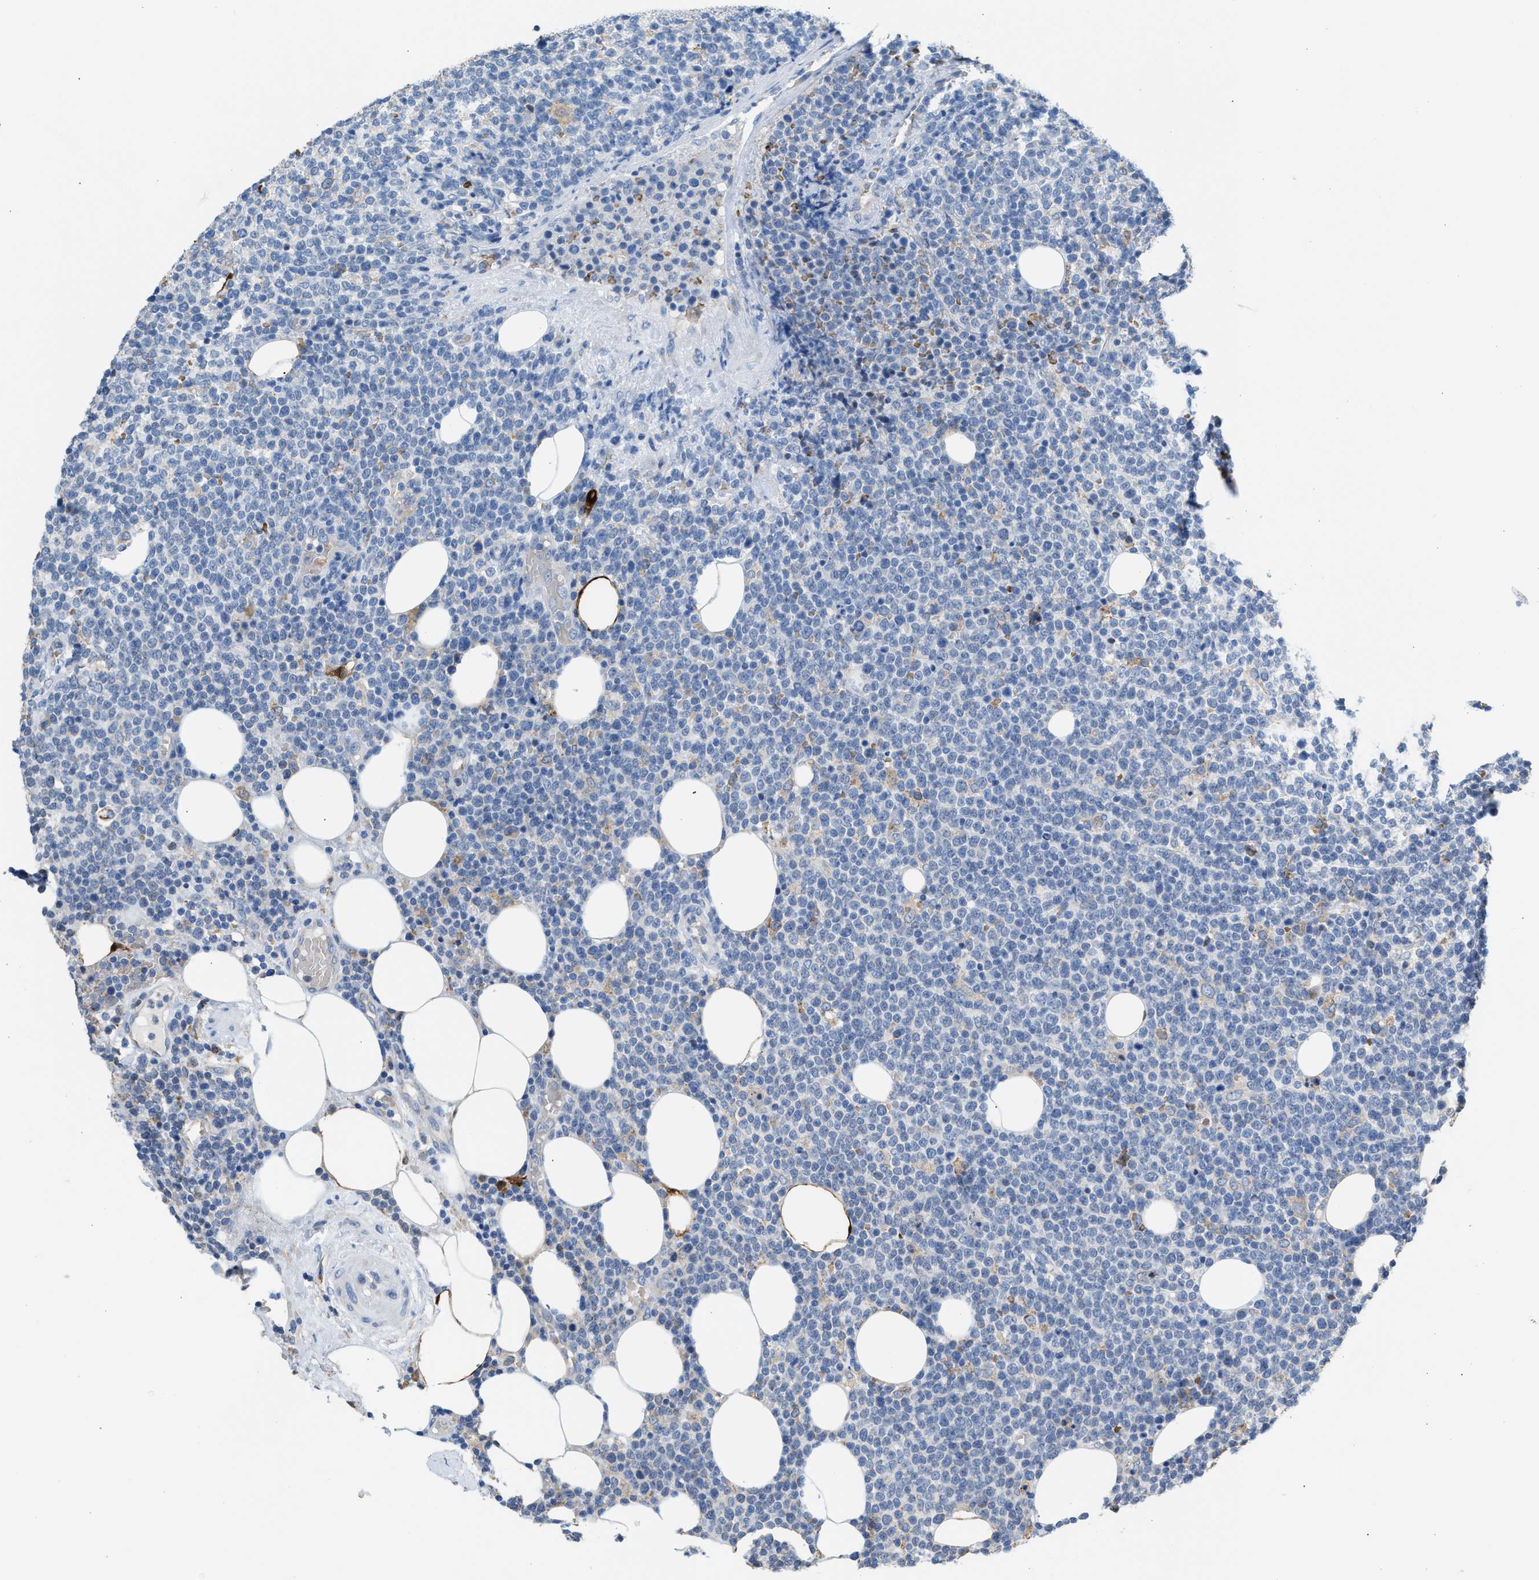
{"staining": {"intensity": "negative", "quantity": "none", "location": "none"}, "tissue": "lymphoma", "cell_type": "Tumor cells", "image_type": "cancer", "snomed": [{"axis": "morphology", "description": "Malignant lymphoma, non-Hodgkin's type, High grade"}, {"axis": "topography", "description": "Lymph node"}], "caption": "Tumor cells are negative for brown protein staining in lymphoma.", "gene": "CA3", "patient": {"sex": "male", "age": 61}}